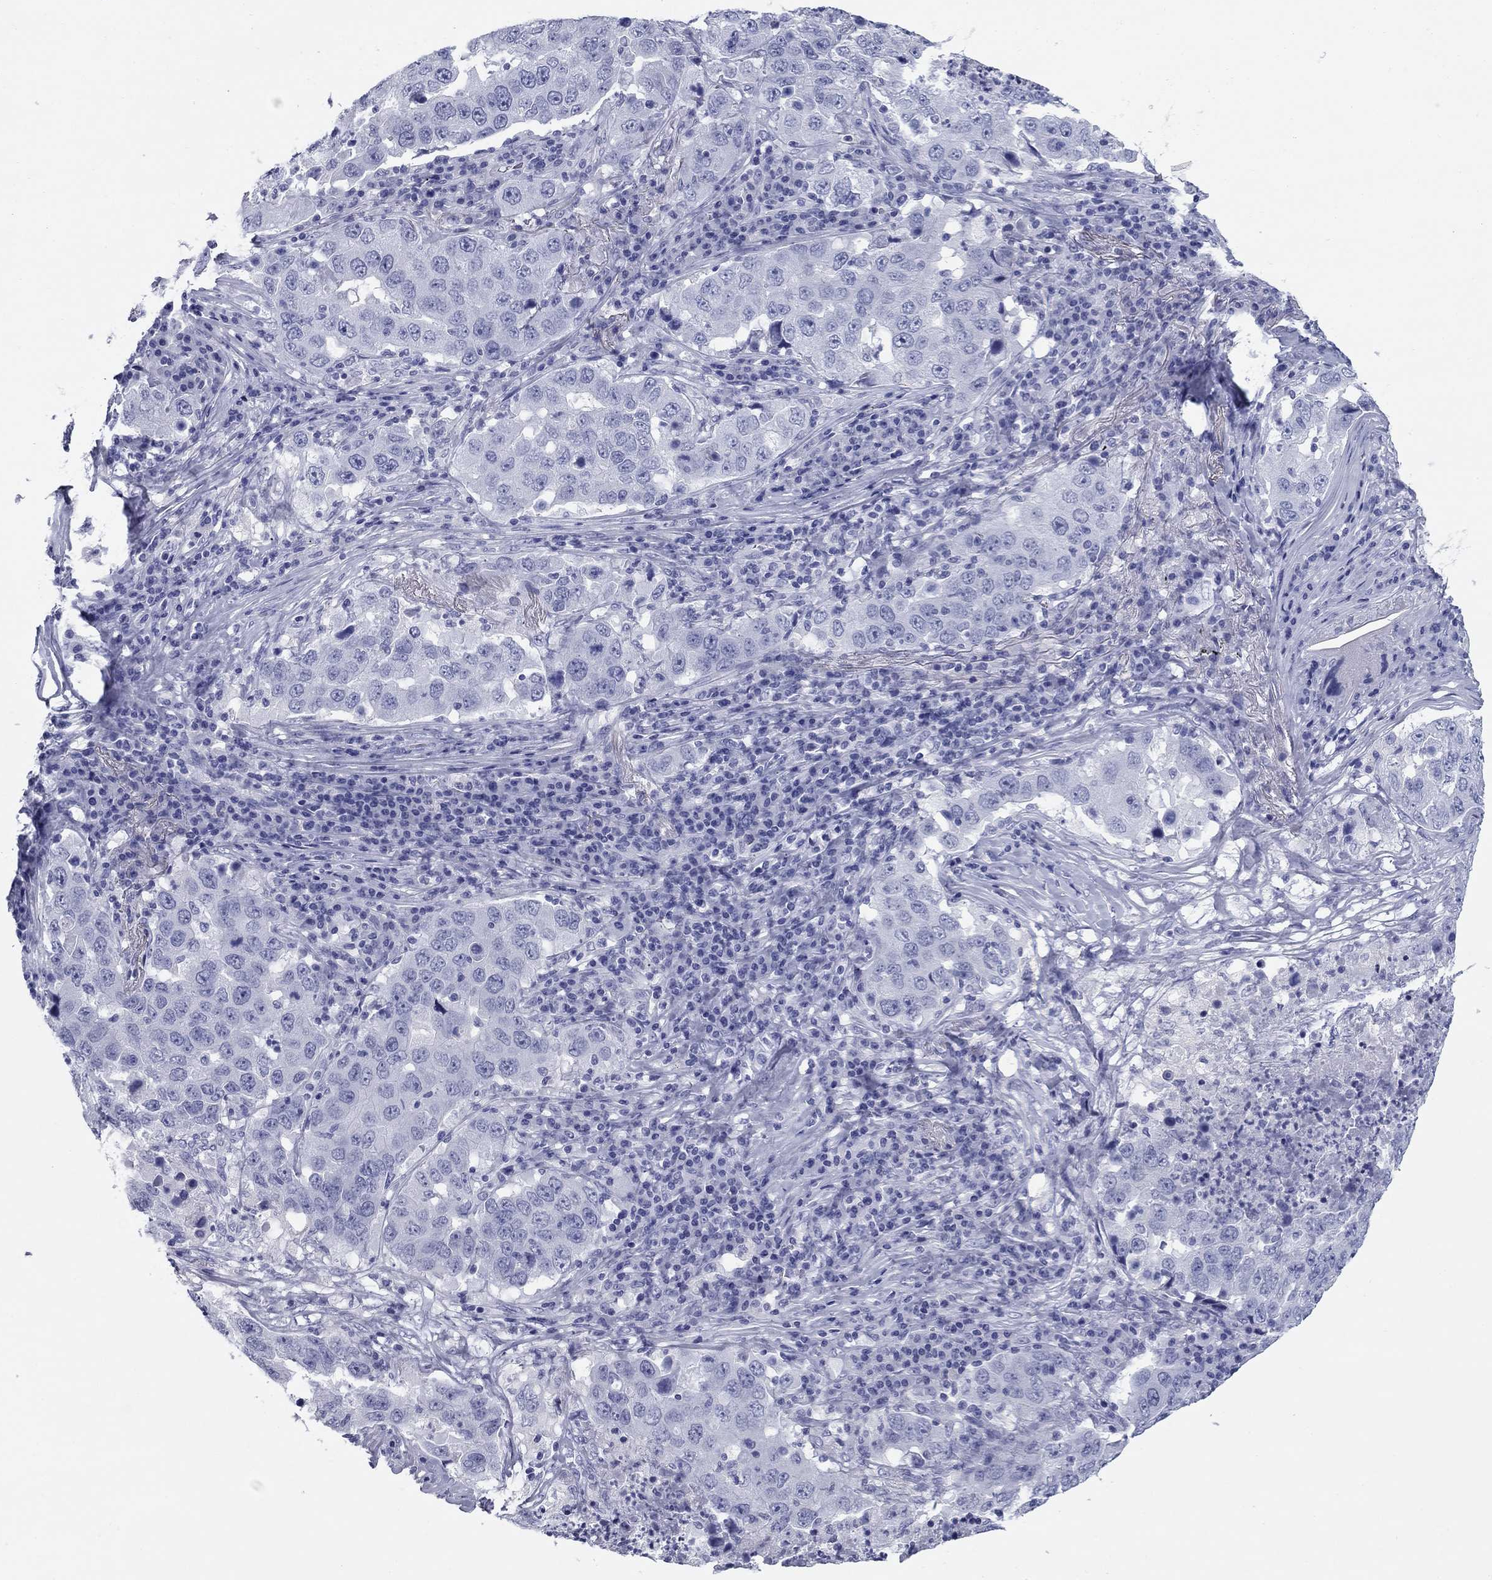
{"staining": {"intensity": "negative", "quantity": "none", "location": "none"}, "tissue": "lung cancer", "cell_type": "Tumor cells", "image_type": "cancer", "snomed": [{"axis": "morphology", "description": "Adenocarcinoma, NOS"}, {"axis": "topography", "description": "Lung"}], "caption": "This is a image of immunohistochemistry staining of lung adenocarcinoma, which shows no staining in tumor cells. The staining was performed using DAB (3,3'-diaminobenzidine) to visualize the protein expression in brown, while the nuclei were stained in blue with hematoxylin (Magnification: 20x).", "gene": "NPPA", "patient": {"sex": "male", "age": 73}}